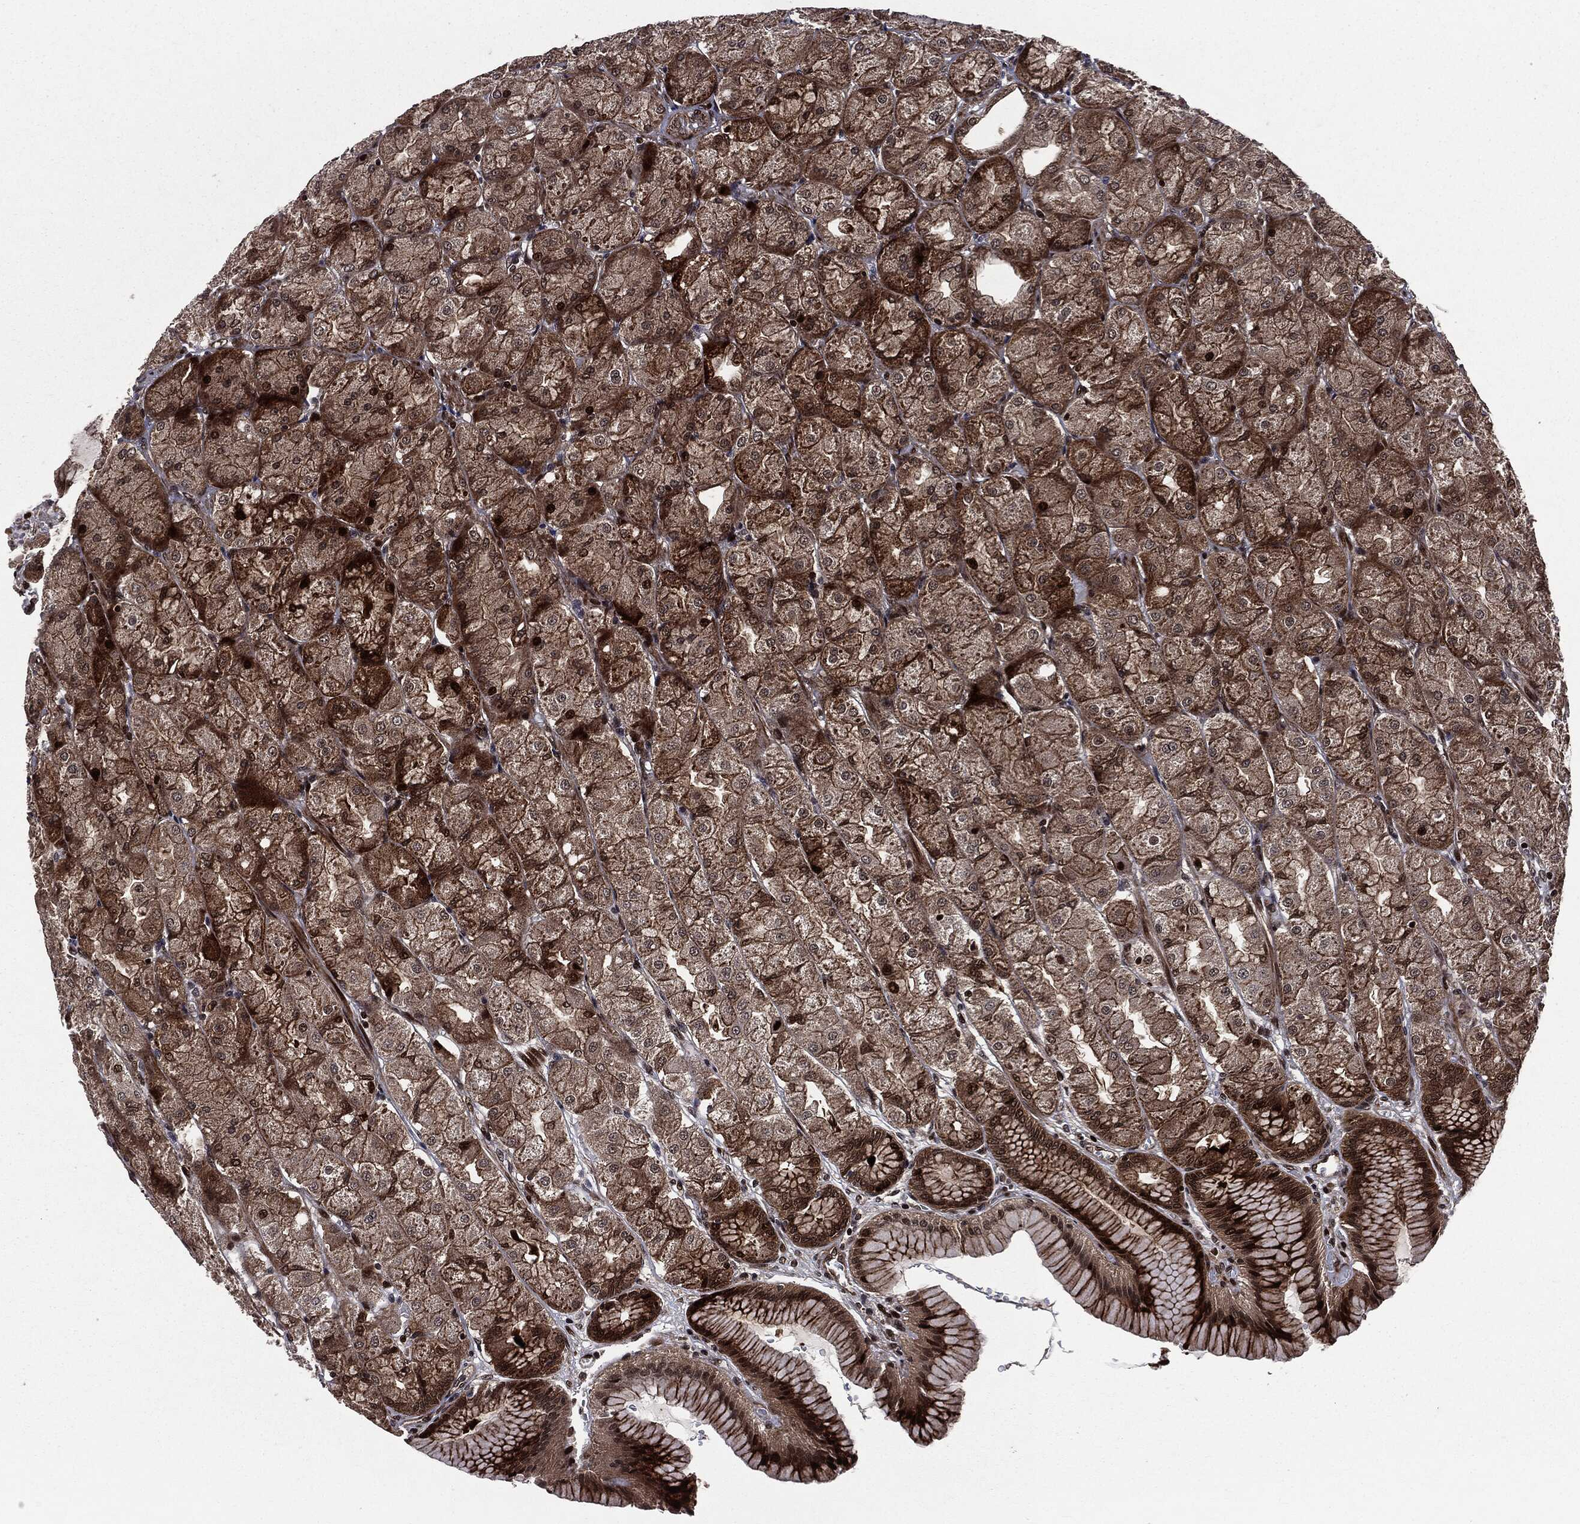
{"staining": {"intensity": "strong", "quantity": "<25%", "location": "cytoplasmic/membranous,nuclear"}, "tissue": "stomach", "cell_type": "Glandular cells", "image_type": "normal", "snomed": [{"axis": "morphology", "description": "Normal tissue, NOS"}, {"axis": "morphology", "description": "Adenocarcinoma, NOS"}, {"axis": "morphology", "description": "Adenocarcinoma, High grade"}, {"axis": "topography", "description": "Stomach, upper"}, {"axis": "topography", "description": "Stomach"}], "caption": "This photomicrograph reveals immunohistochemistry (IHC) staining of benign human stomach, with medium strong cytoplasmic/membranous,nuclear expression in approximately <25% of glandular cells.", "gene": "SMAD4", "patient": {"sex": "female", "age": 65}}